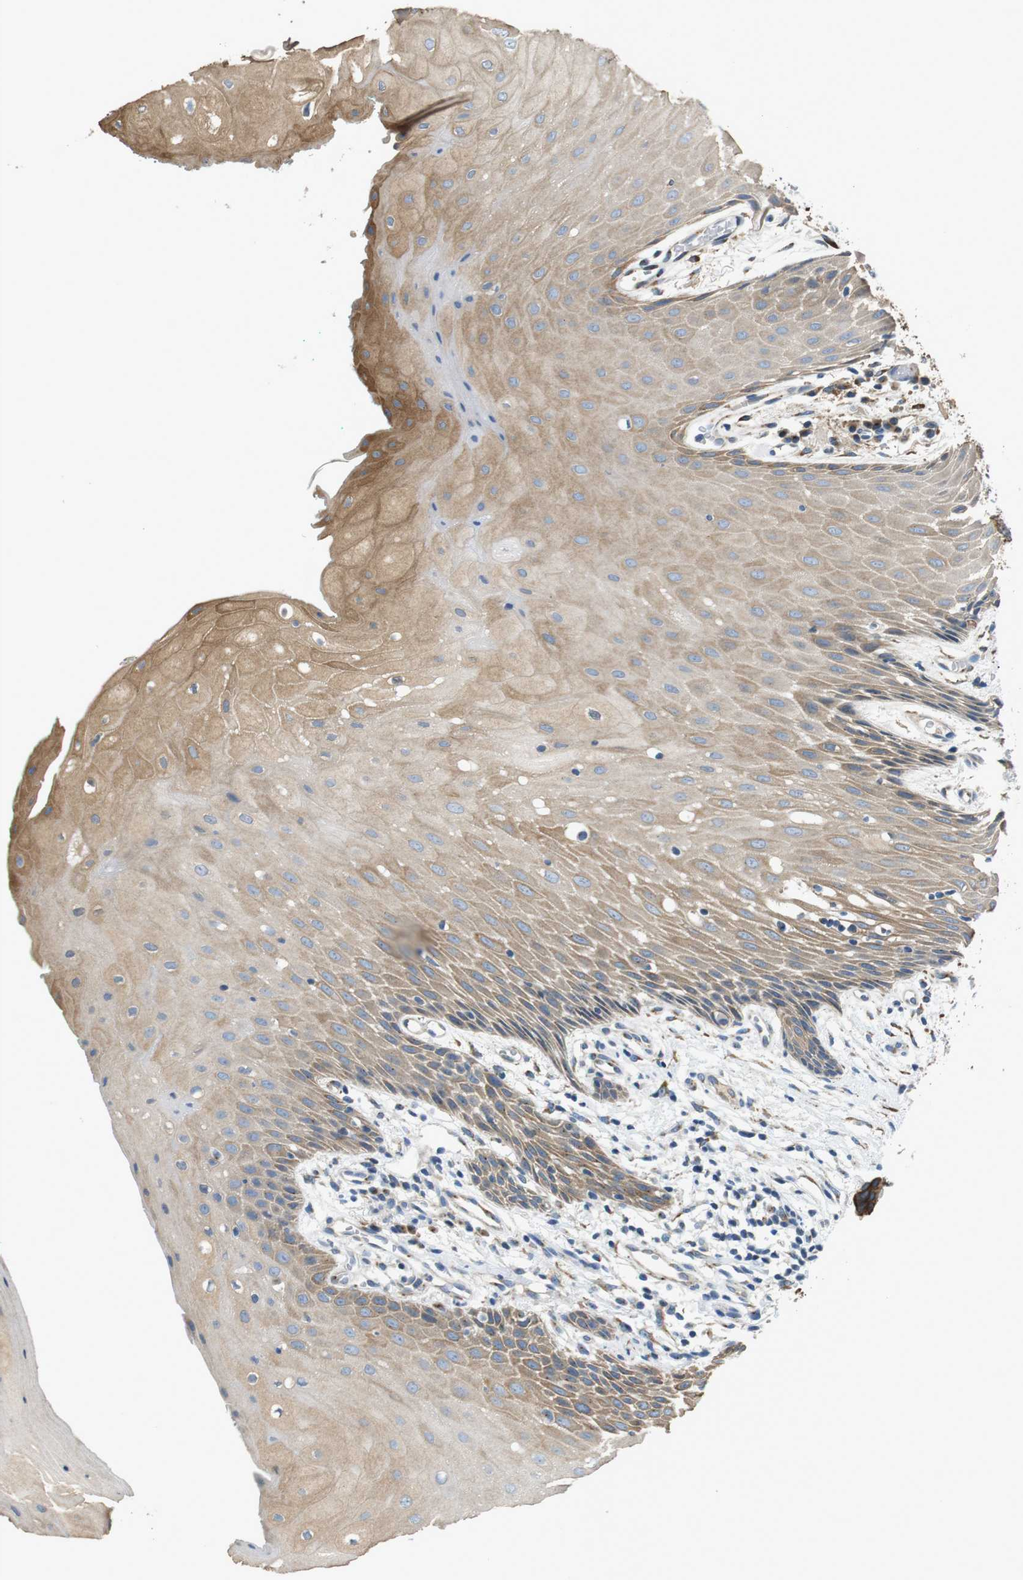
{"staining": {"intensity": "moderate", "quantity": "25%-75%", "location": "cytoplasmic/membranous"}, "tissue": "oral mucosa", "cell_type": "Squamous epithelial cells", "image_type": "normal", "snomed": [{"axis": "morphology", "description": "Normal tissue, NOS"}, {"axis": "morphology", "description": "Squamous cell carcinoma, NOS"}, {"axis": "topography", "description": "Oral tissue"}, {"axis": "topography", "description": "Salivary gland"}, {"axis": "topography", "description": "Head-Neck"}], "caption": "DAB (3,3'-diaminobenzidine) immunohistochemical staining of normal oral mucosa demonstrates moderate cytoplasmic/membranous protein positivity in approximately 25%-75% of squamous epithelial cells. Using DAB (brown) and hematoxylin (blue) stains, captured at high magnification using brightfield microscopy.", "gene": "UNC5CL", "patient": {"sex": "female", "age": 62}}